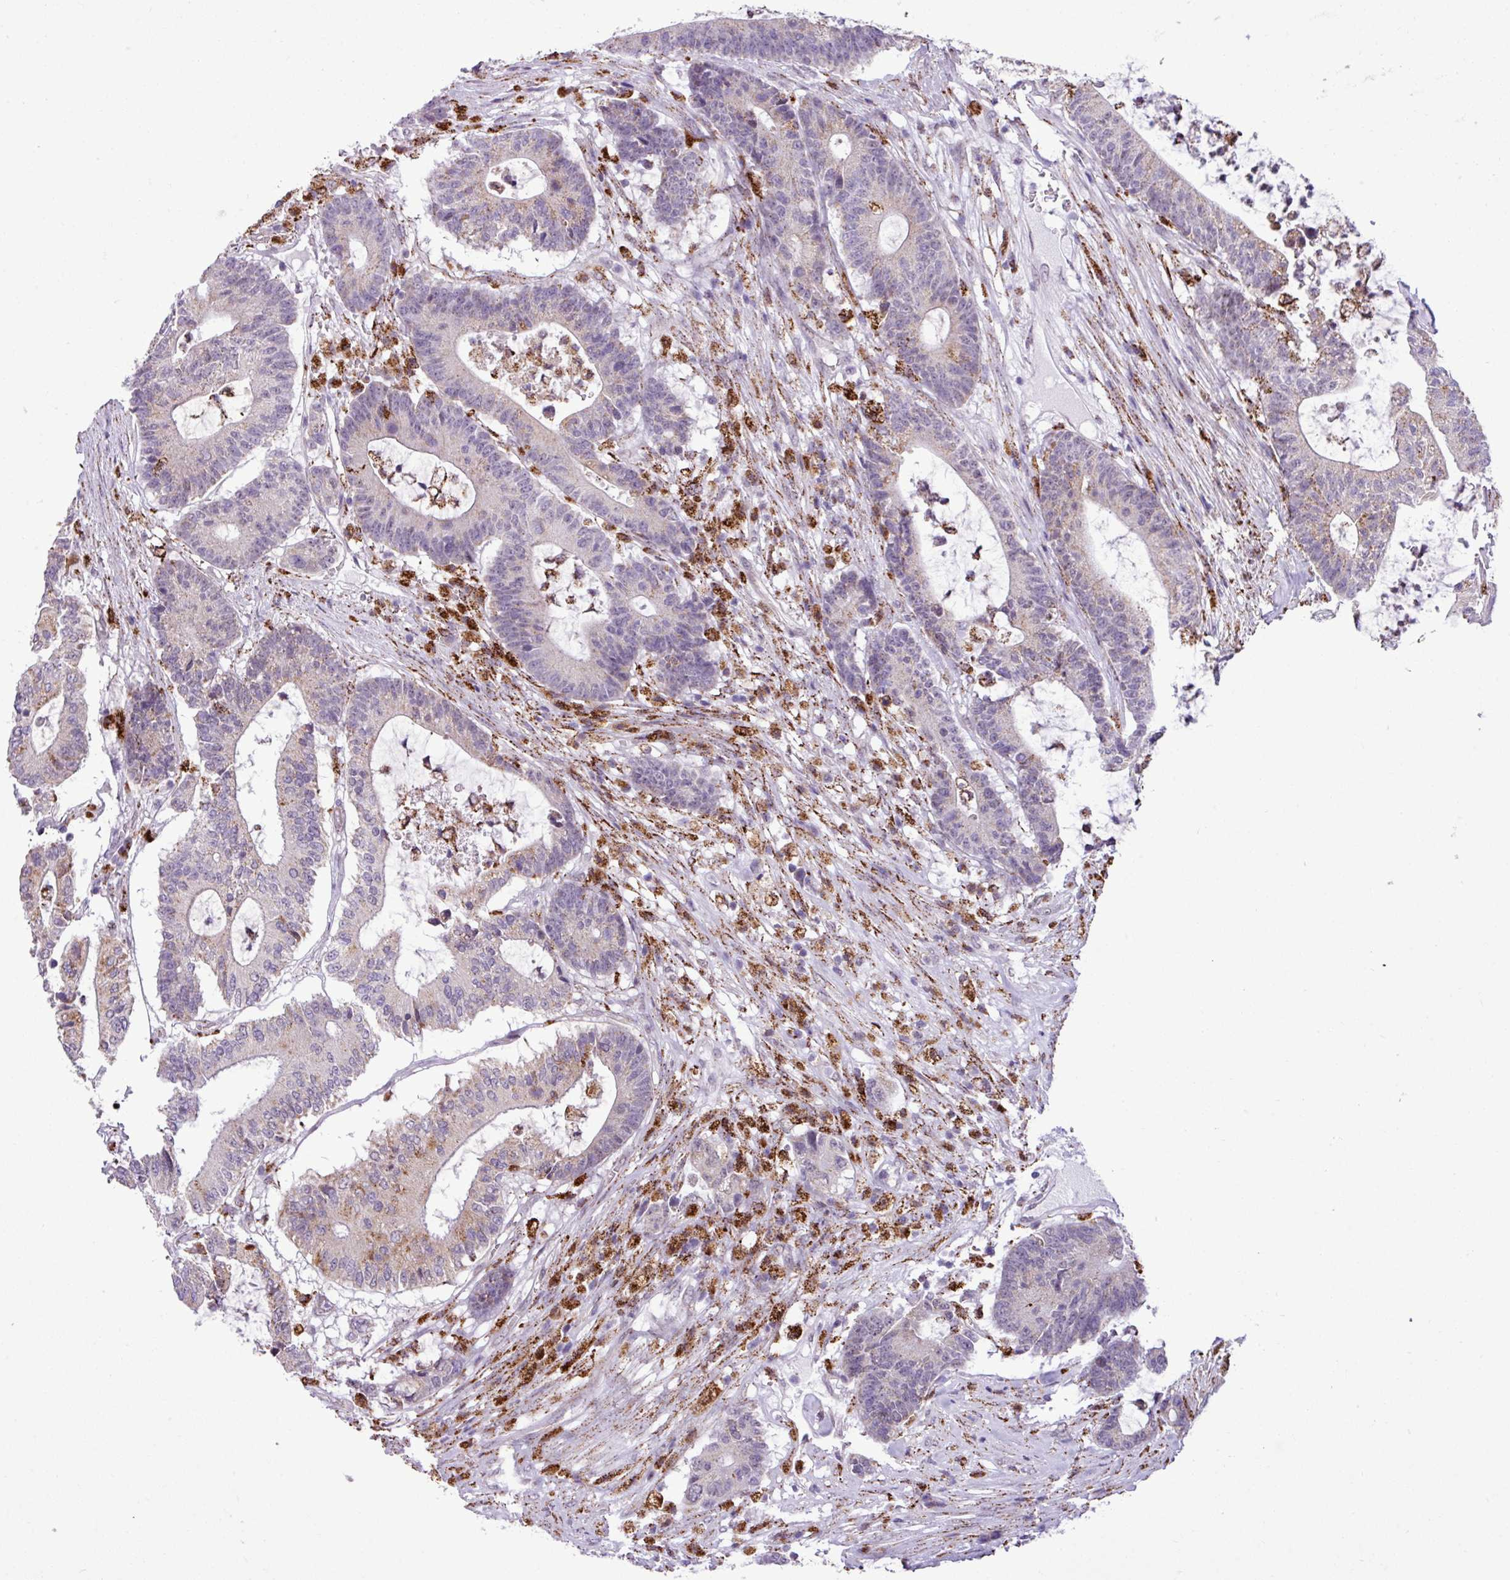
{"staining": {"intensity": "weak", "quantity": "<25%", "location": "cytoplasmic/membranous"}, "tissue": "colorectal cancer", "cell_type": "Tumor cells", "image_type": "cancer", "snomed": [{"axis": "morphology", "description": "Adenocarcinoma, NOS"}, {"axis": "topography", "description": "Colon"}], "caption": "This image is of colorectal adenocarcinoma stained with immunohistochemistry (IHC) to label a protein in brown with the nuclei are counter-stained blue. There is no staining in tumor cells. (DAB IHC, high magnification).", "gene": "SGPP1", "patient": {"sex": "female", "age": 84}}